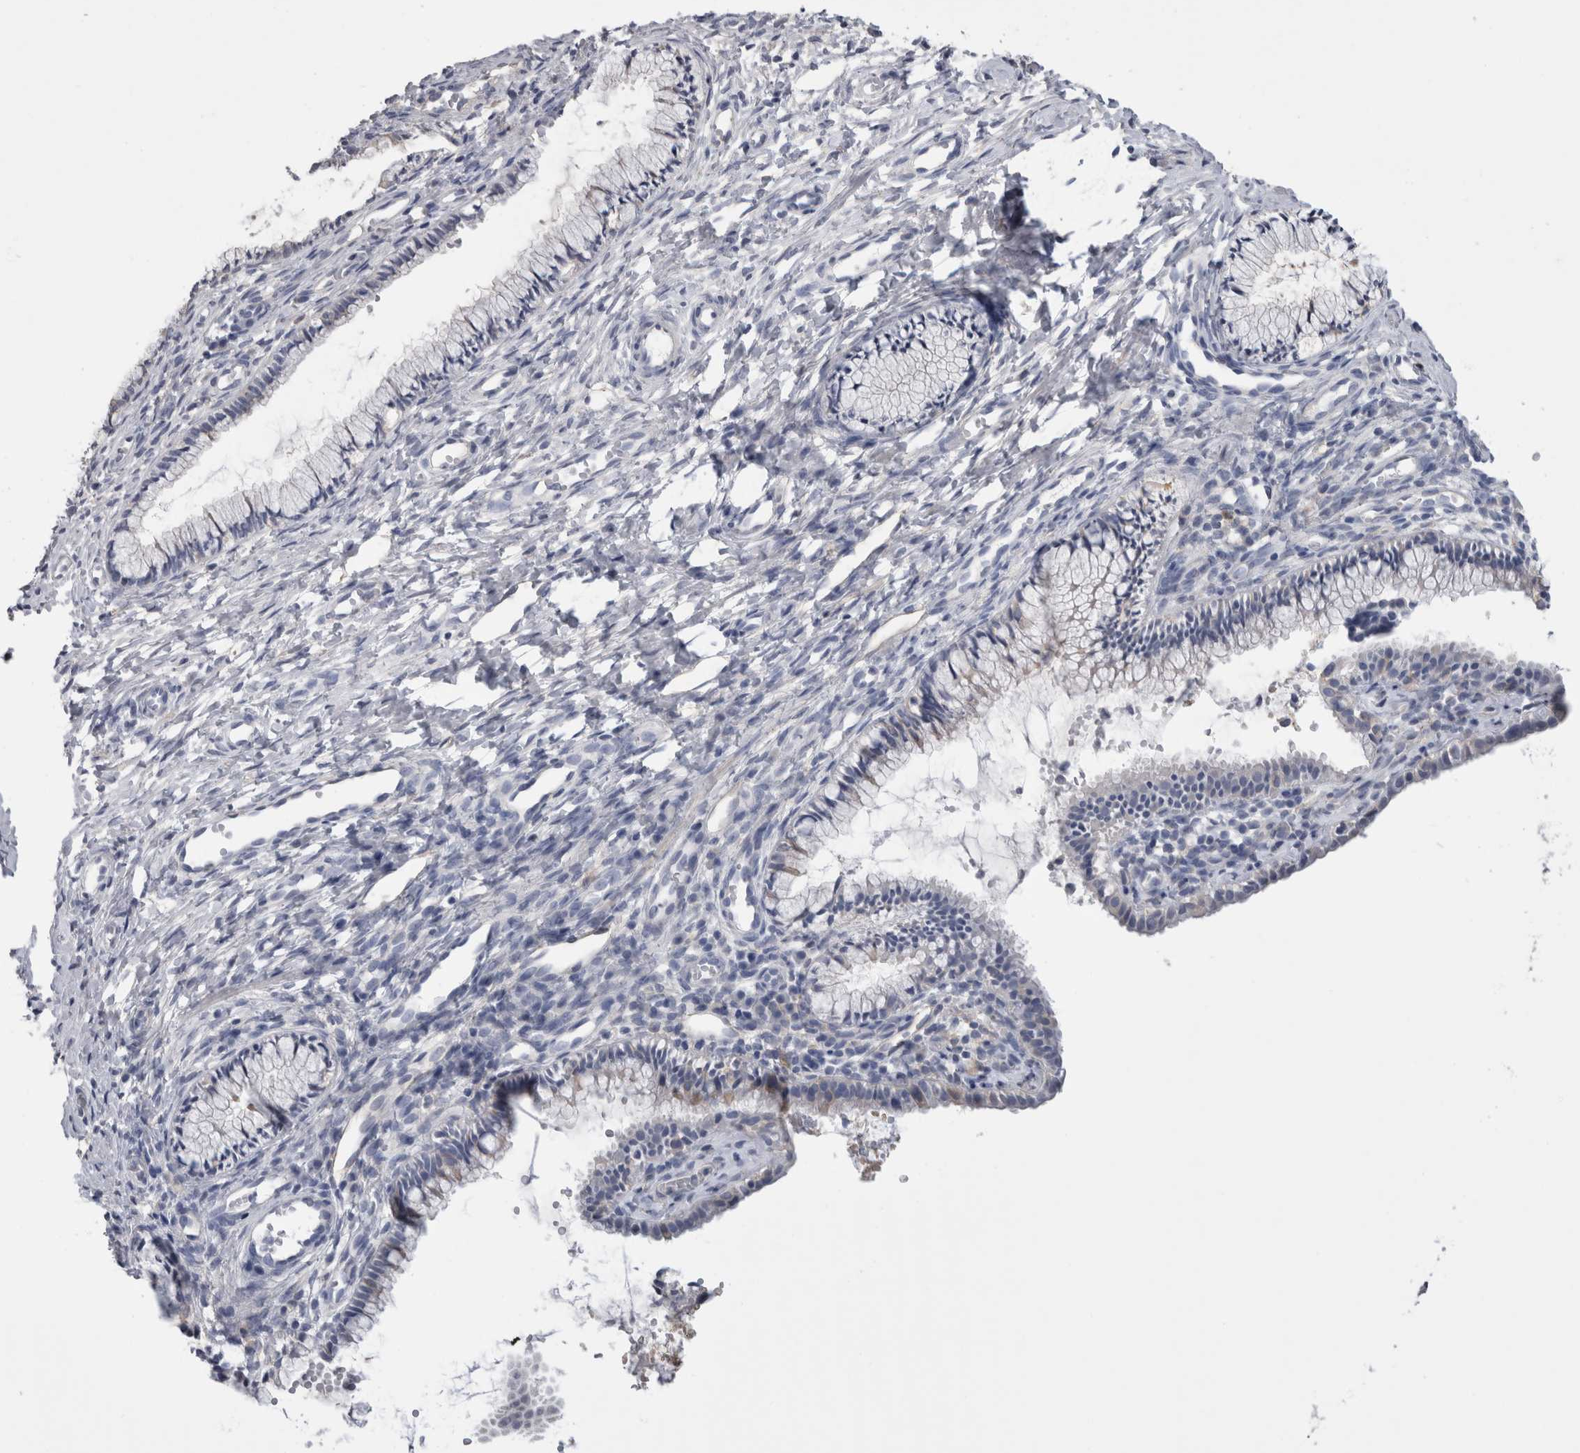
{"staining": {"intensity": "negative", "quantity": "none", "location": "none"}, "tissue": "cervix", "cell_type": "Glandular cells", "image_type": "normal", "snomed": [{"axis": "morphology", "description": "Normal tissue, NOS"}, {"axis": "topography", "description": "Cervix"}], "caption": "Glandular cells show no significant protein positivity in normal cervix. The staining was performed using DAB to visualize the protein expression in brown, while the nuclei were stained in blue with hematoxylin (Magnification: 20x).", "gene": "SCRN1", "patient": {"sex": "female", "age": 27}}